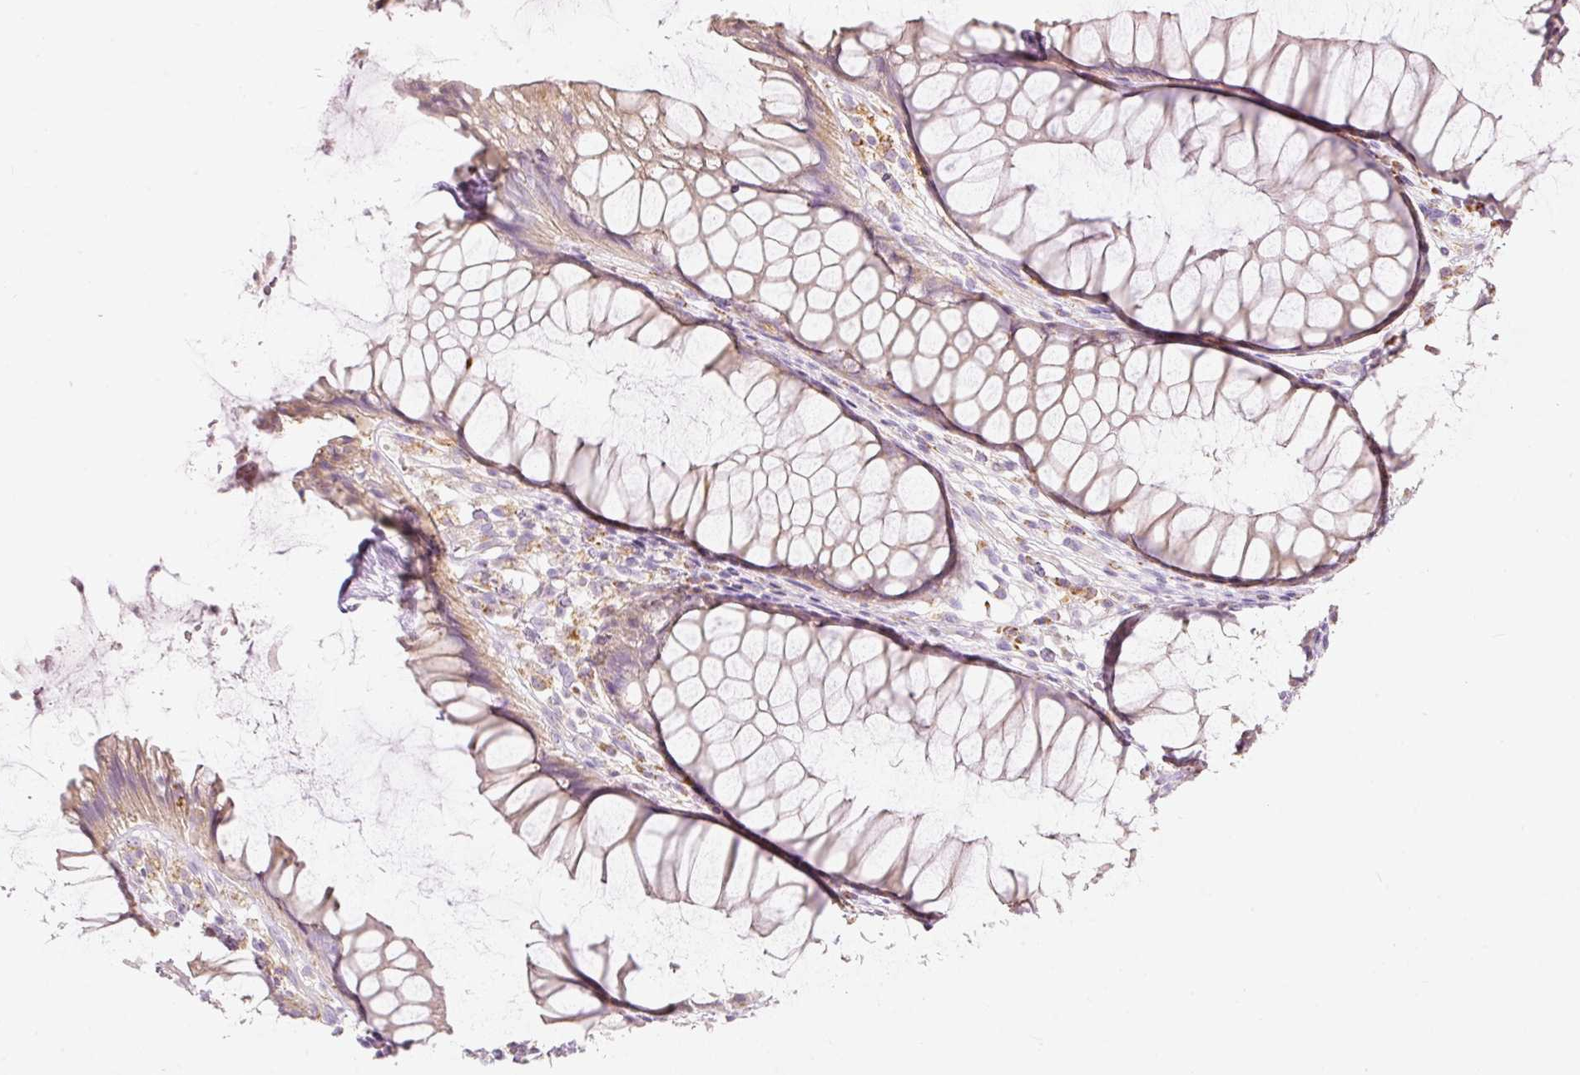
{"staining": {"intensity": "moderate", "quantity": ">75%", "location": "cytoplasmic/membranous"}, "tissue": "rectum", "cell_type": "Glandular cells", "image_type": "normal", "snomed": [{"axis": "morphology", "description": "Normal tissue, NOS"}, {"axis": "topography", "description": "Smooth muscle"}, {"axis": "topography", "description": "Rectum"}], "caption": "Approximately >75% of glandular cells in normal rectum exhibit moderate cytoplasmic/membranous protein expression as visualized by brown immunohistochemical staining.", "gene": "MTHFD2", "patient": {"sex": "male", "age": 53}}